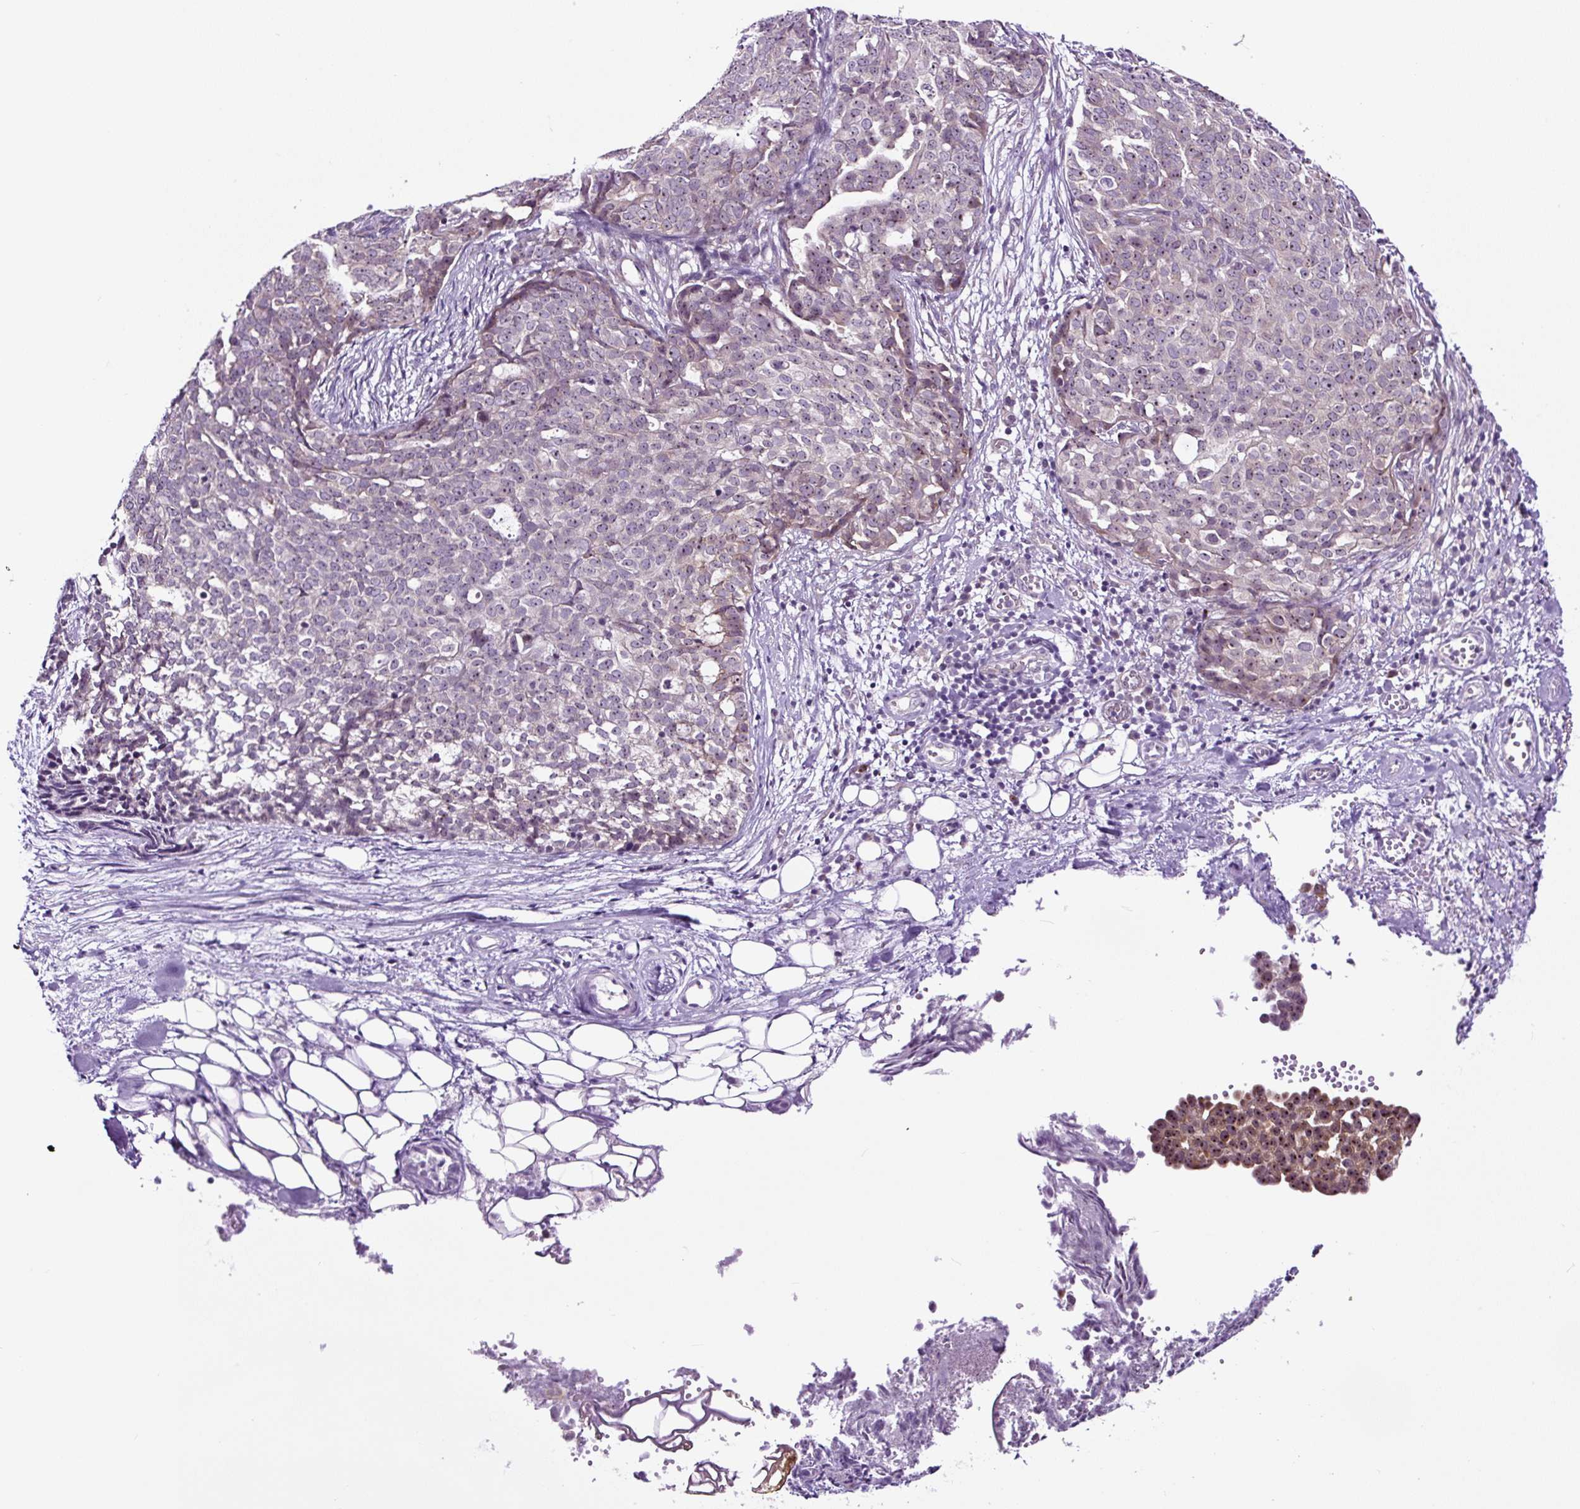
{"staining": {"intensity": "weak", "quantity": "25%-75%", "location": "nuclear"}, "tissue": "ovarian cancer", "cell_type": "Tumor cells", "image_type": "cancer", "snomed": [{"axis": "morphology", "description": "Cystadenocarcinoma, serous, NOS"}, {"axis": "topography", "description": "Soft tissue"}, {"axis": "topography", "description": "Ovary"}], "caption": "Human ovarian cancer (serous cystadenocarcinoma) stained for a protein (brown) exhibits weak nuclear positive staining in approximately 25%-75% of tumor cells.", "gene": "NOM1", "patient": {"sex": "female", "age": 57}}